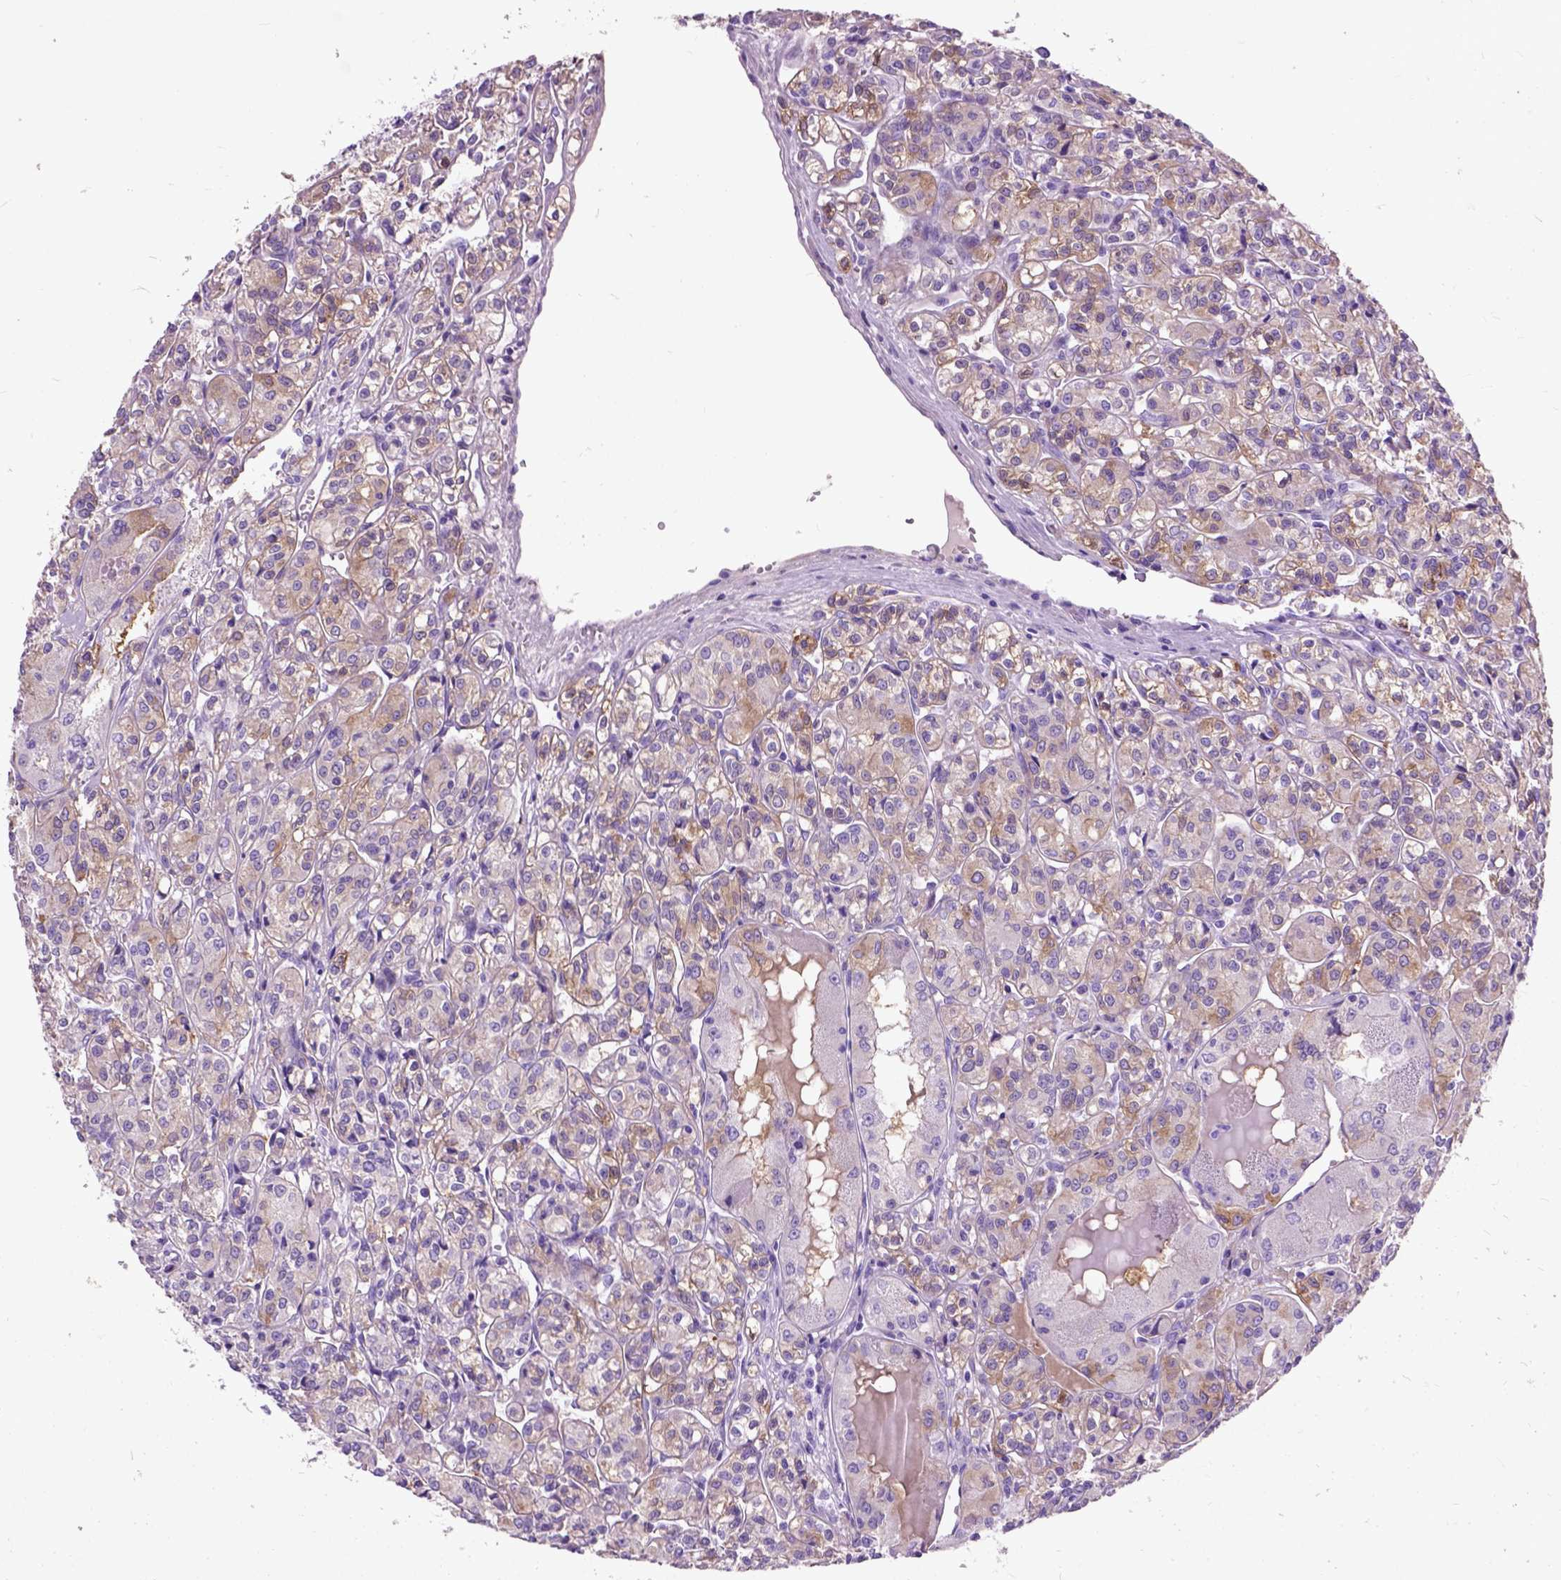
{"staining": {"intensity": "weak", "quantity": ">75%", "location": "cytoplasmic/membranous"}, "tissue": "renal cancer", "cell_type": "Tumor cells", "image_type": "cancer", "snomed": [{"axis": "morphology", "description": "Adenocarcinoma, NOS"}, {"axis": "topography", "description": "Kidney"}], "caption": "Approximately >75% of tumor cells in human renal cancer show weak cytoplasmic/membranous protein staining as visualized by brown immunohistochemical staining.", "gene": "MAPT", "patient": {"sex": "male", "age": 36}}